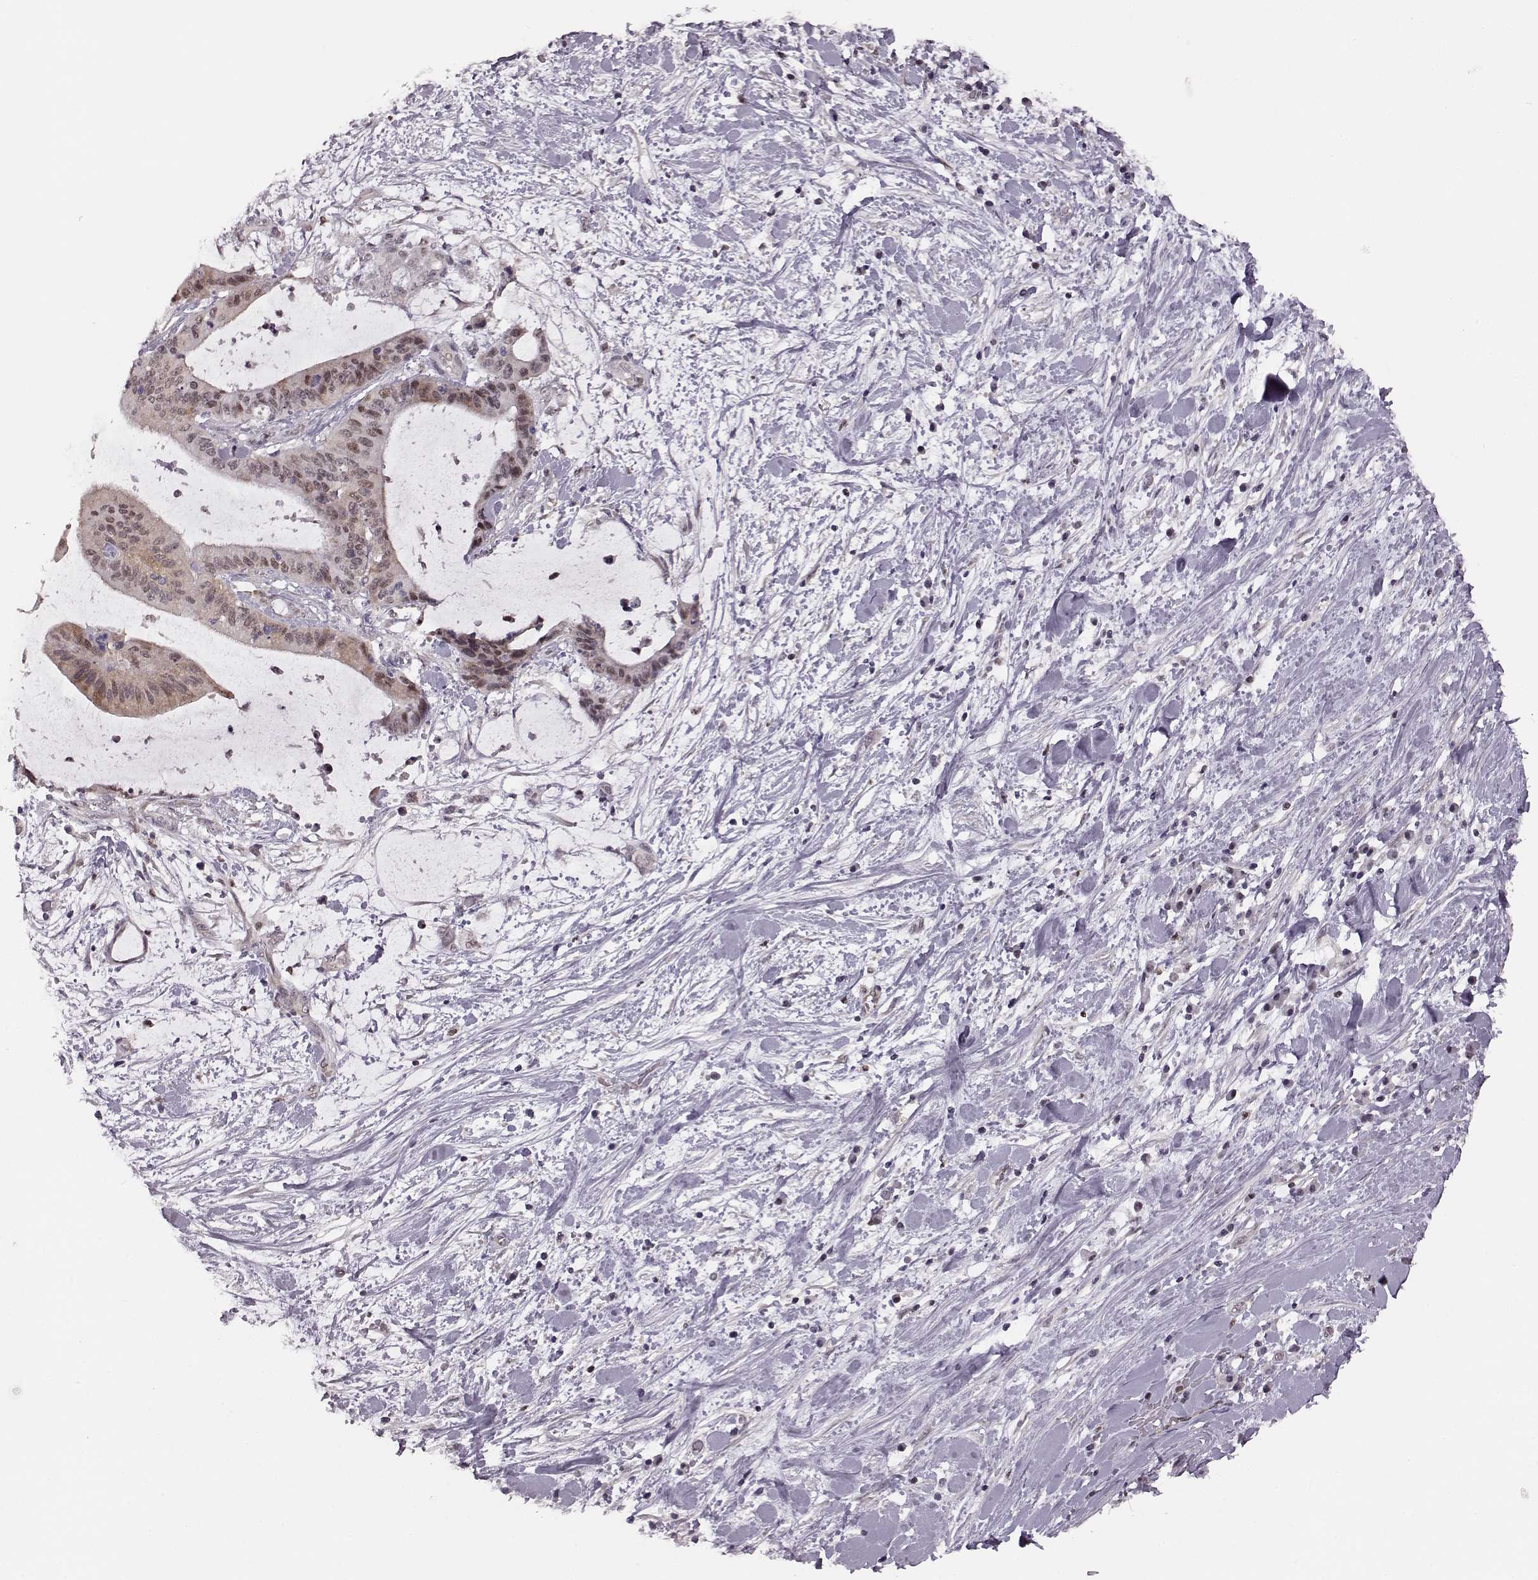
{"staining": {"intensity": "weak", "quantity": "25%-75%", "location": "nuclear"}, "tissue": "liver cancer", "cell_type": "Tumor cells", "image_type": "cancer", "snomed": [{"axis": "morphology", "description": "Cholangiocarcinoma"}, {"axis": "topography", "description": "Liver"}], "caption": "Protein expression by immunohistochemistry (IHC) reveals weak nuclear staining in approximately 25%-75% of tumor cells in liver cancer.", "gene": "KLF6", "patient": {"sex": "female", "age": 73}}